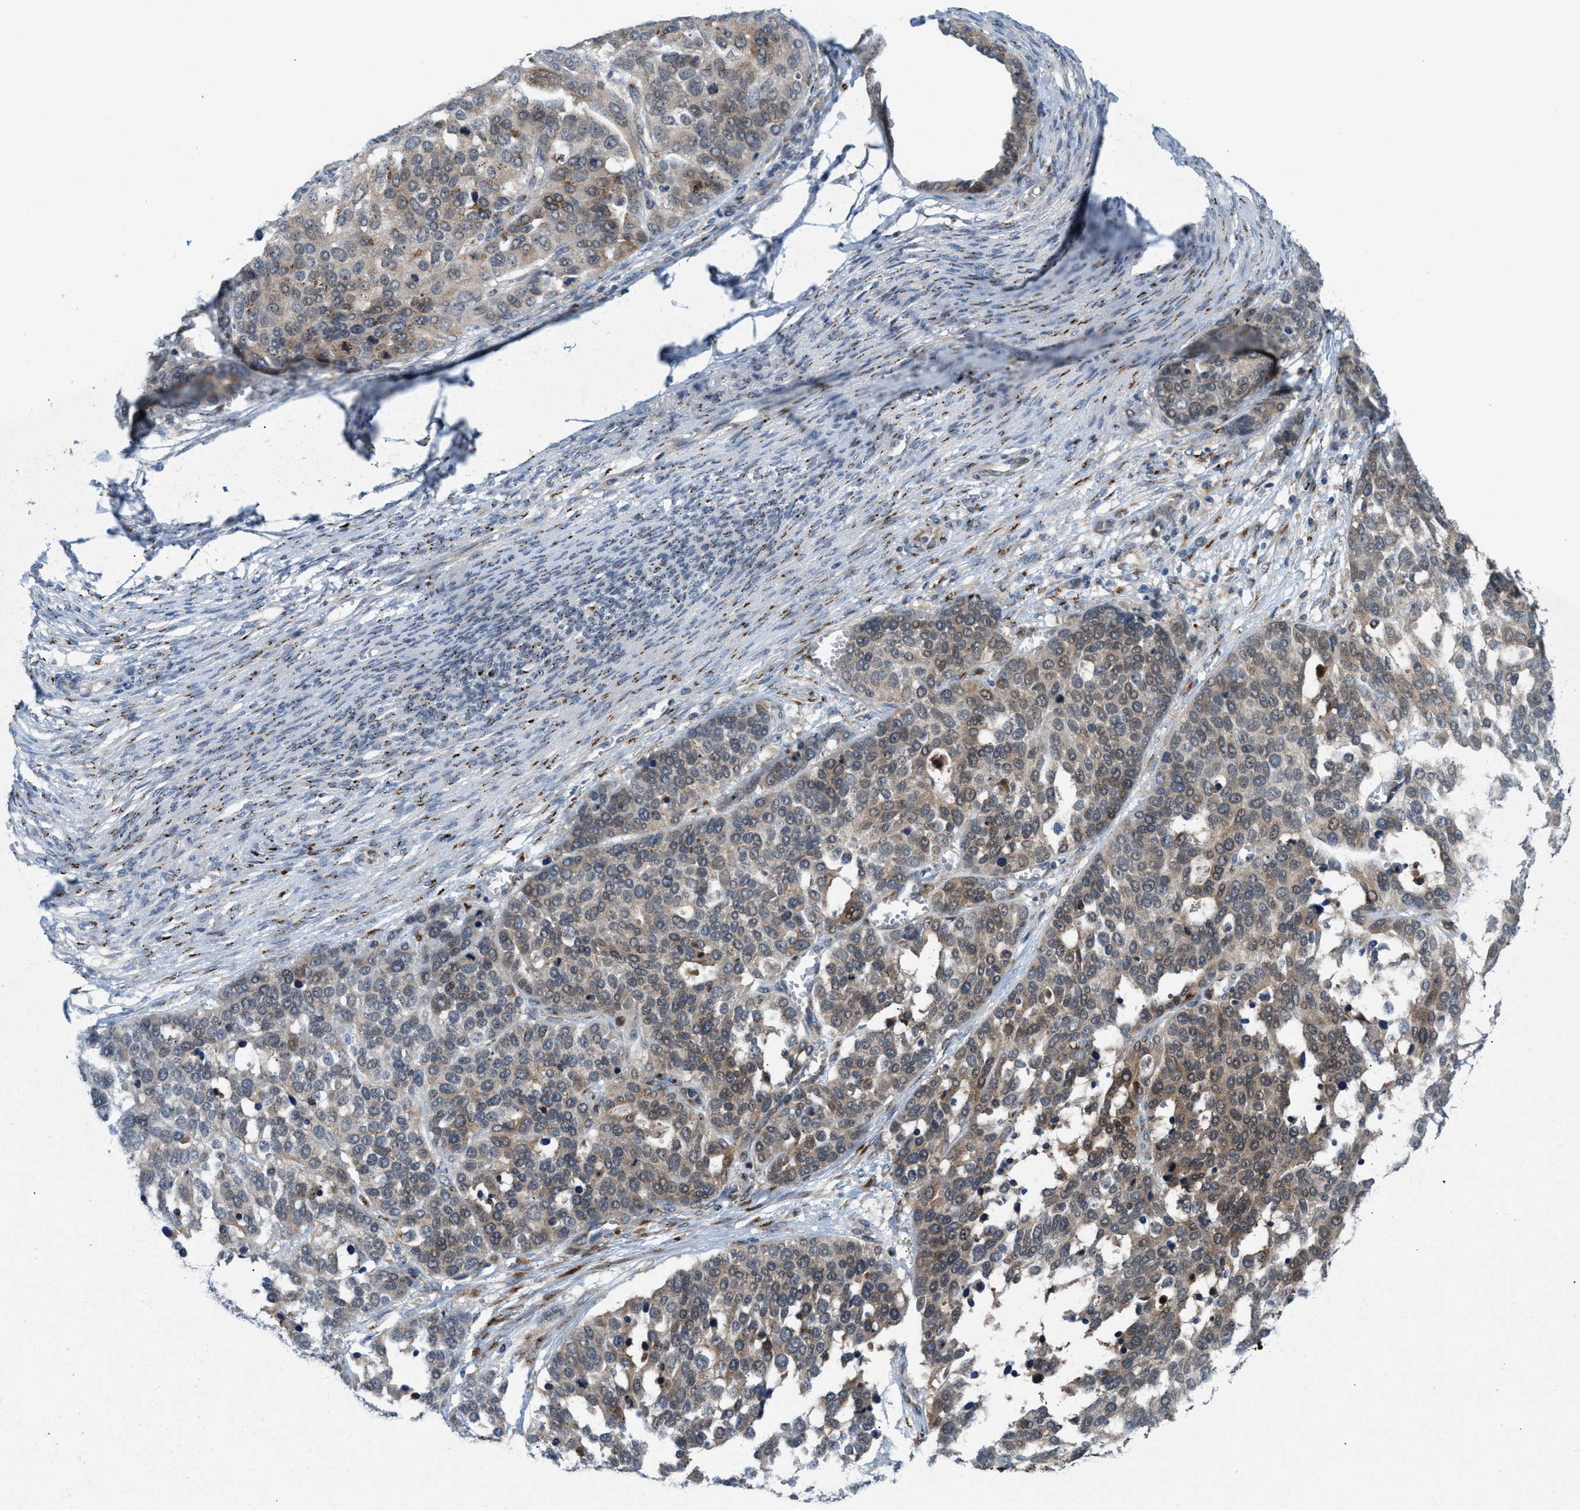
{"staining": {"intensity": "weak", "quantity": ">75%", "location": "cytoplasmic/membranous"}, "tissue": "ovarian cancer", "cell_type": "Tumor cells", "image_type": "cancer", "snomed": [{"axis": "morphology", "description": "Cystadenocarcinoma, serous, NOS"}, {"axis": "topography", "description": "Ovary"}], "caption": "Immunohistochemistry (IHC) staining of serous cystadenocarcinoma (ovarian), which demonstrates low levels of weak cytoplasmic/membranous expression in approximately >75% of tumor cells indicating weak cytoplasmic/membranous protein staining. The staining was performed using DAB (brown) for protein detection and nuclei were counterstained in hematoxylin (blue).", "gene": "SLC38A10", "patient": {"sex": "female", "age": 44}}